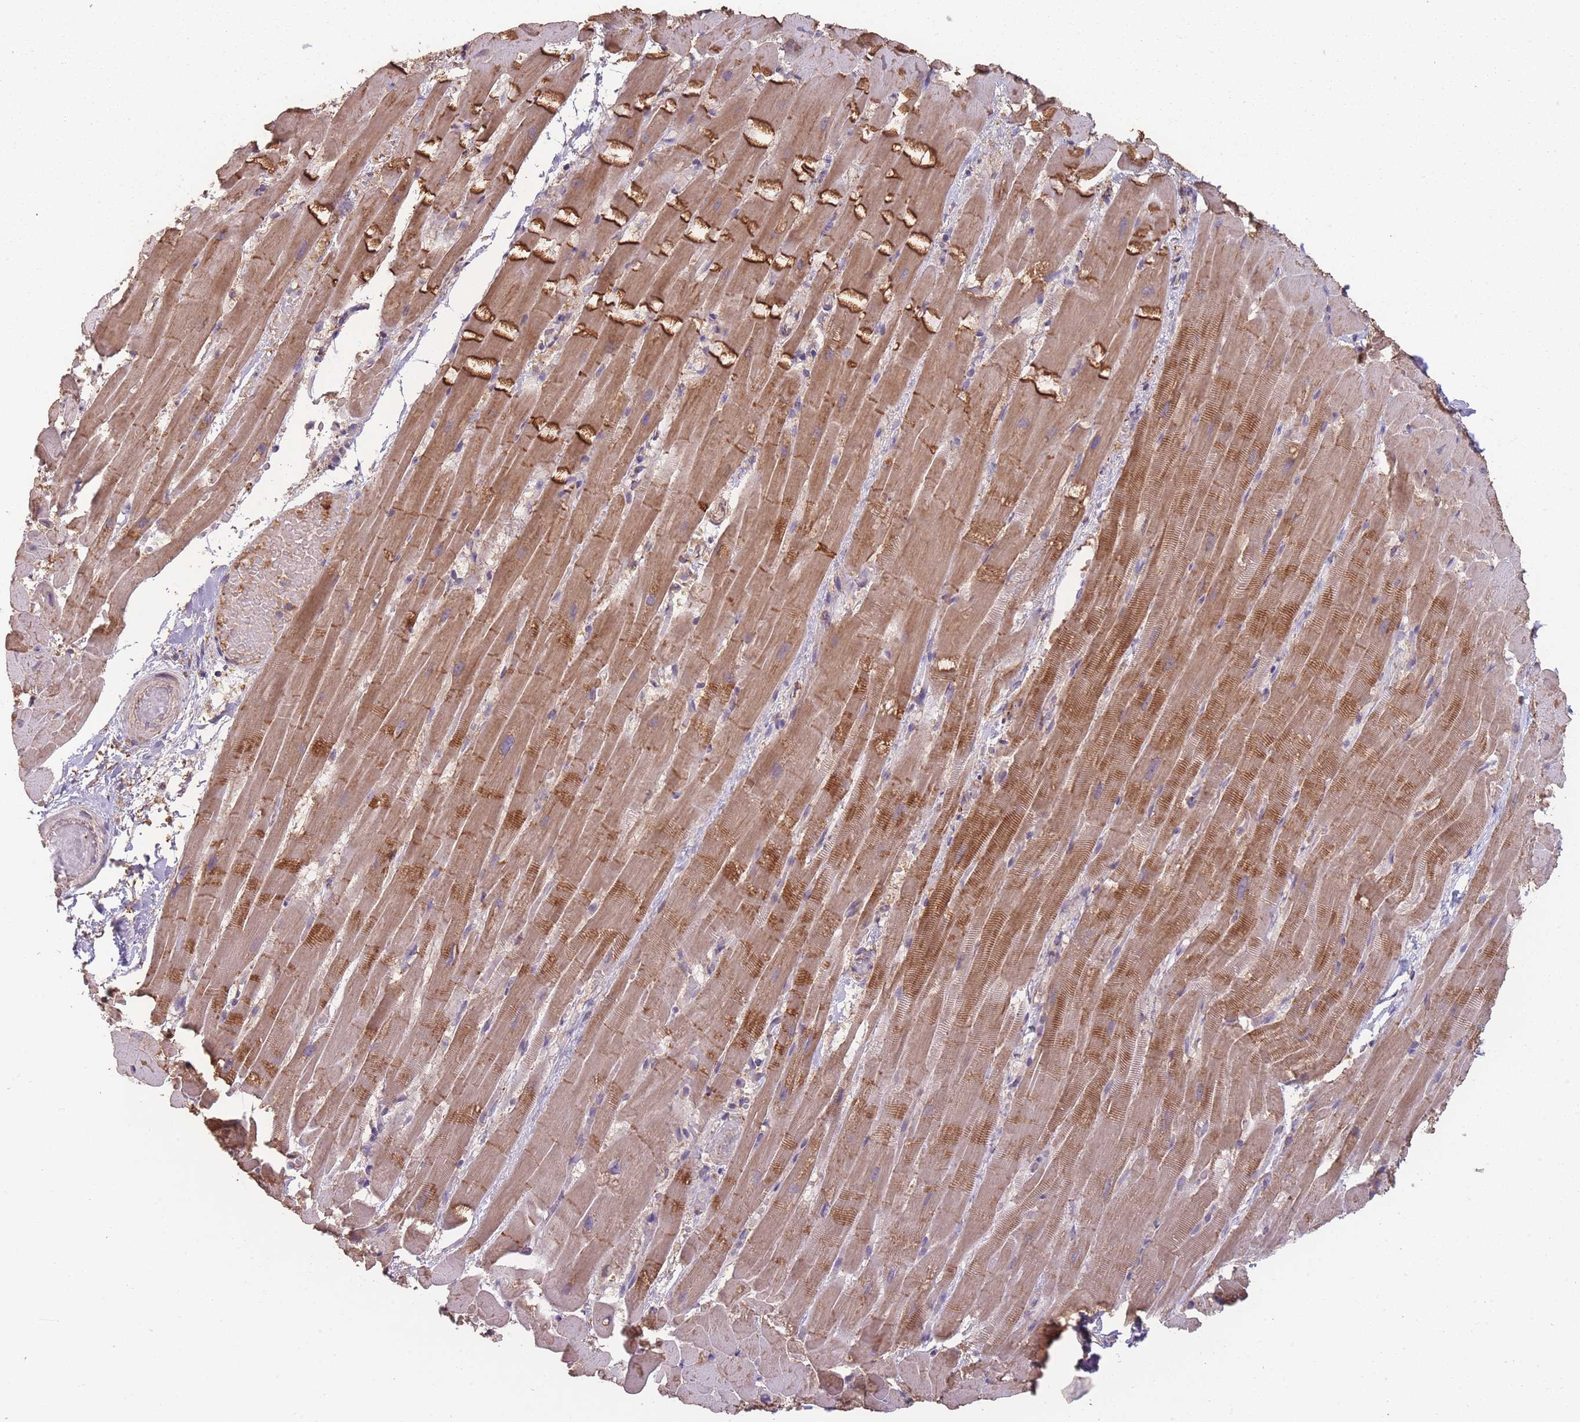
{"staining": {"intensity": "moderate", "quantity": ">75%", "location": "cytoplasmic/membranous"}, "tissue": "heart muscle", "cell_type": "Cardiomyocytes", "image_type": "normal", "snomed": [{"axis": "morphology", "description": "Normal tissue, NOS"}, {"axis": "topography", "description": "Heart"}], "caption": "Heart muscle stained with DAB (3,3'-diaminobenzidine) immunohistochemistry (IHC) demonstrates medium levels of moderate cytoplasmic/membranous expression in approximately >75% of cardiomyocytes.", "gene": "SANBR", "patient": {"sex": "male", "age": 37}}